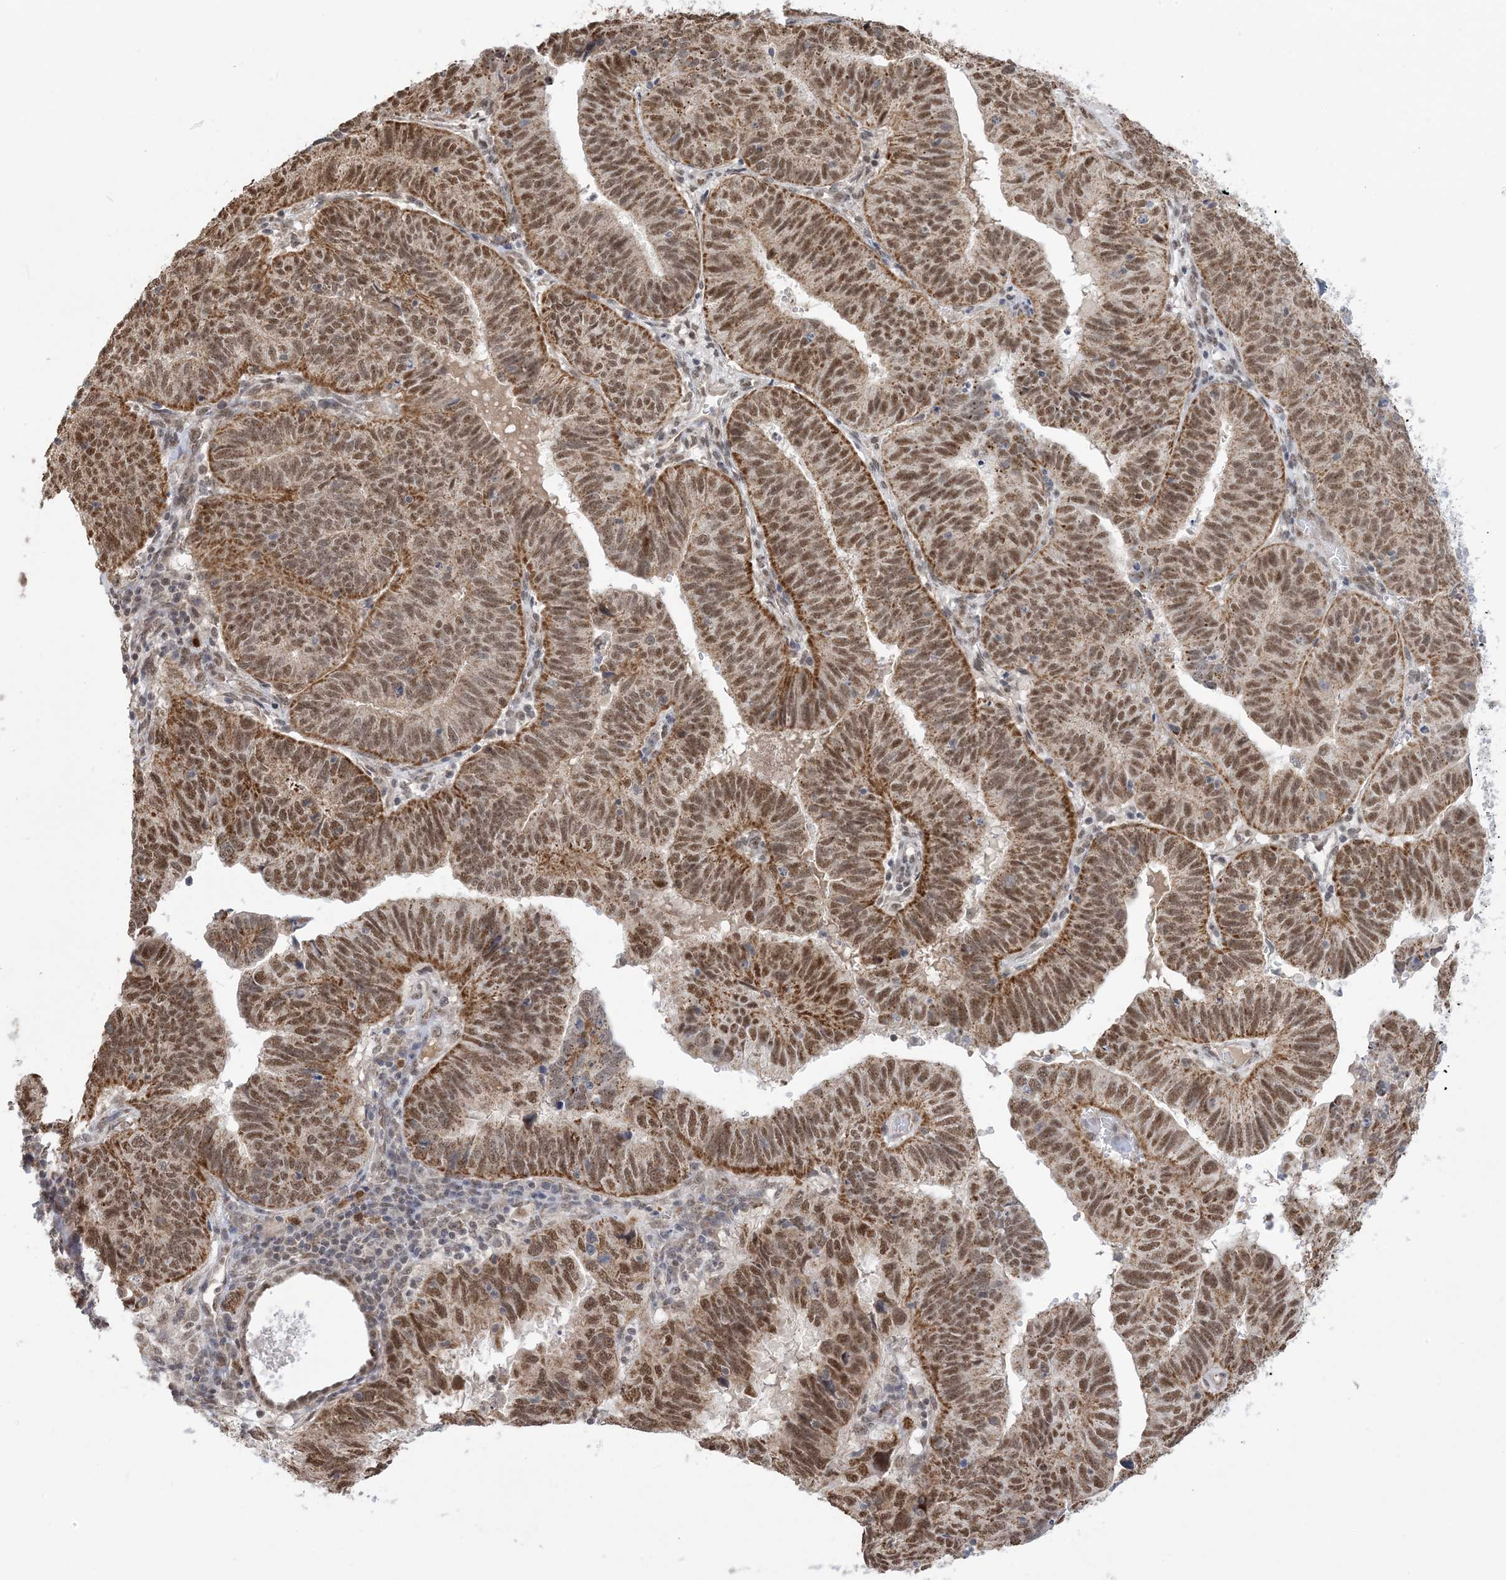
{"staining": {"intensity": "moderate", "quantity": ">75%", "location": "cytoplasmic/membranous,nuclear"}, "tissue": "endometrial cancer", "cell_type": "Tumor cells", "image_type": "cancer", "snomed": [{"axis": "morphology", "description": "Adenocarcinoma, NOS"}, {"axis": "topography", "description": "Uterus"}], "caption": "Immunohistochemistry (DAB) staining of human adenocarcinoma (endometrial) displays moderate cytoplasmic/membranous and nuclear protein expression in about >75% of tumor cells.", "gene": "TRMT10C", "patient": {"sex": "female", "age": 77}}